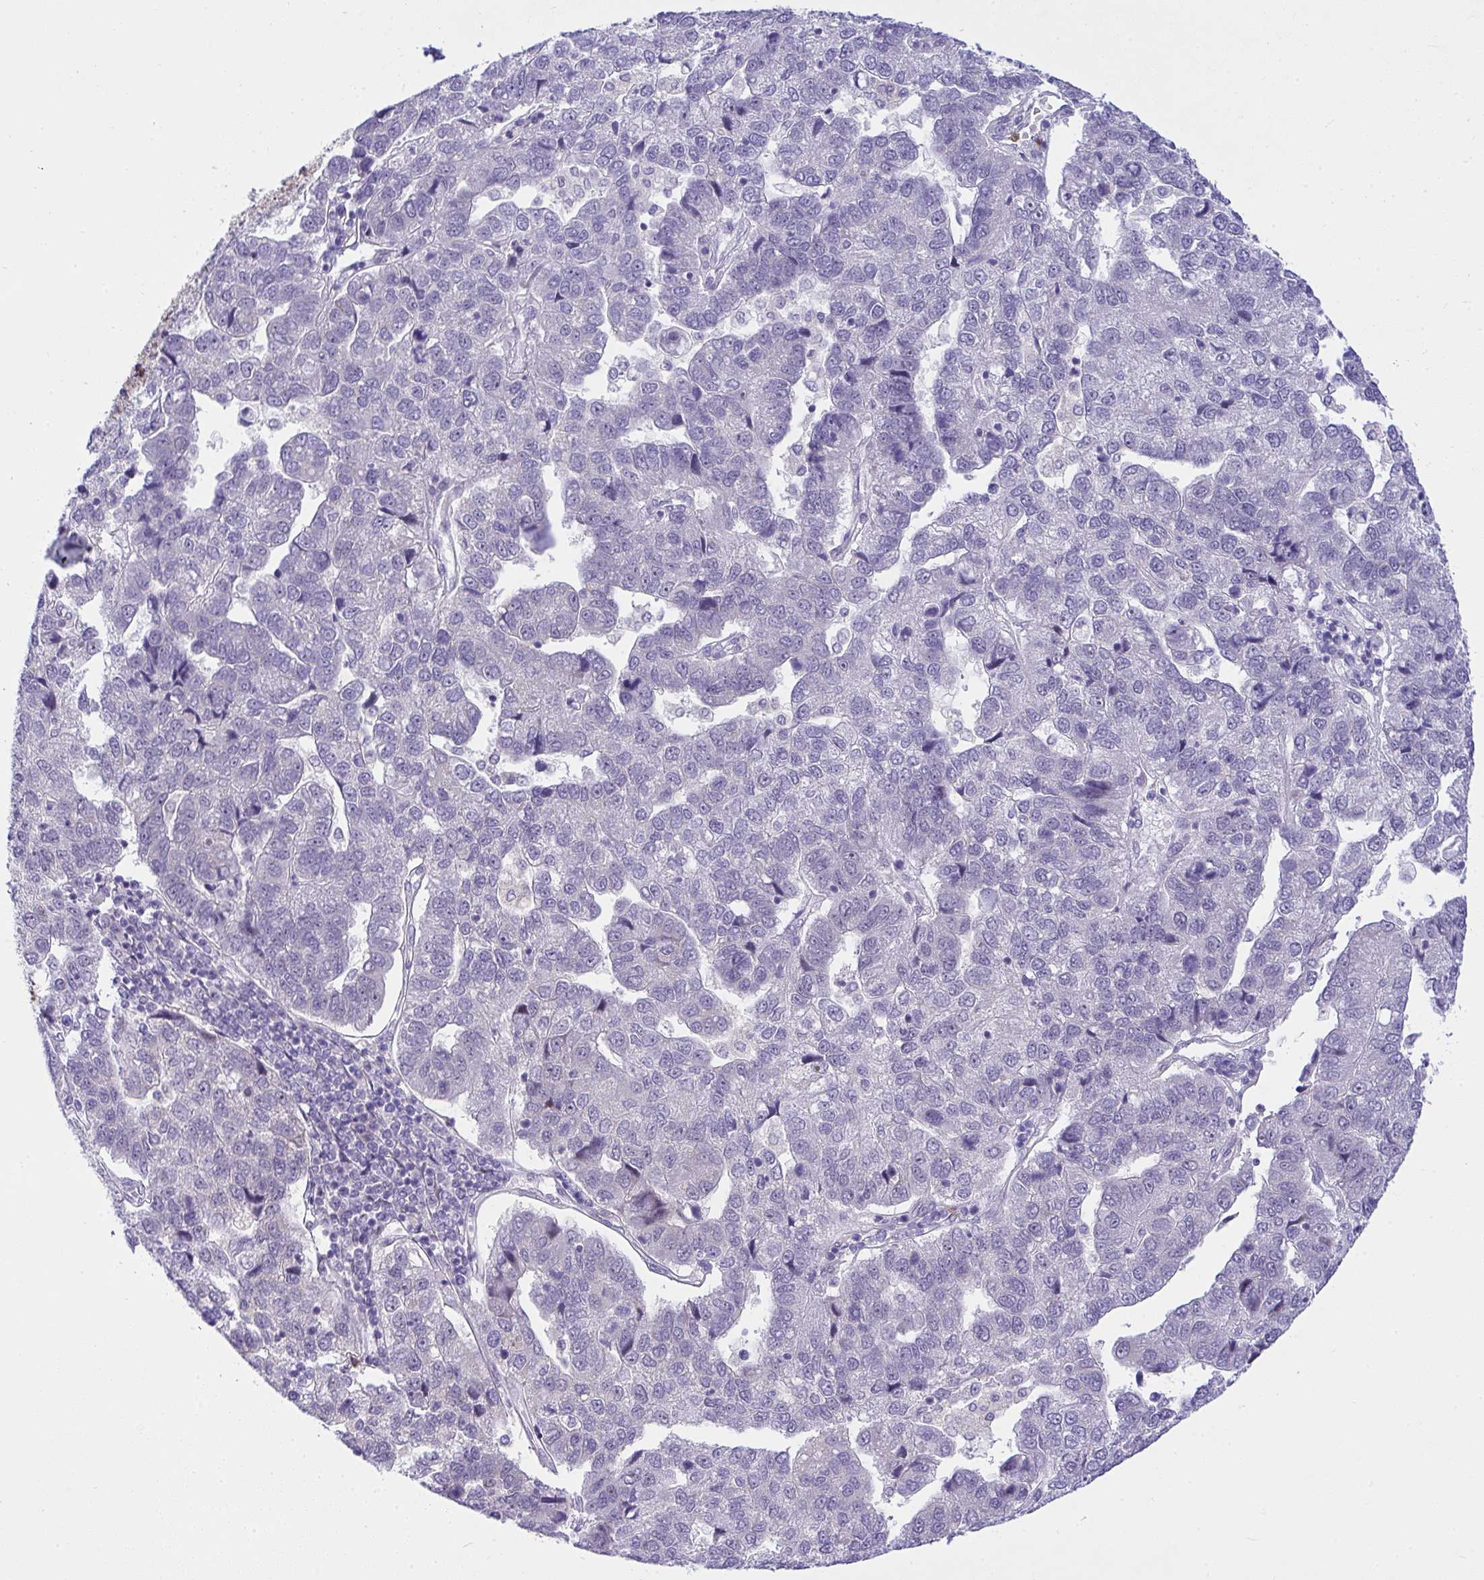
{"staining": {"intensity": "negative", "quantity": "none", "location": "none"}, "tissue": "pancreatic cancer", "cell_type": "Tumor cells", "image_type": "cancer", "snomed": [{"axis": "morphology", "description": "Adenocarcinoma, NOS"}, {"axis": "topography", "description": "Pancreas"}], "caption": "Tumor cells show no significant staining in pancreatic adenocarcinoma.", "gene": "ZNF554", "patient": {"sex": "female", "age": 61}}